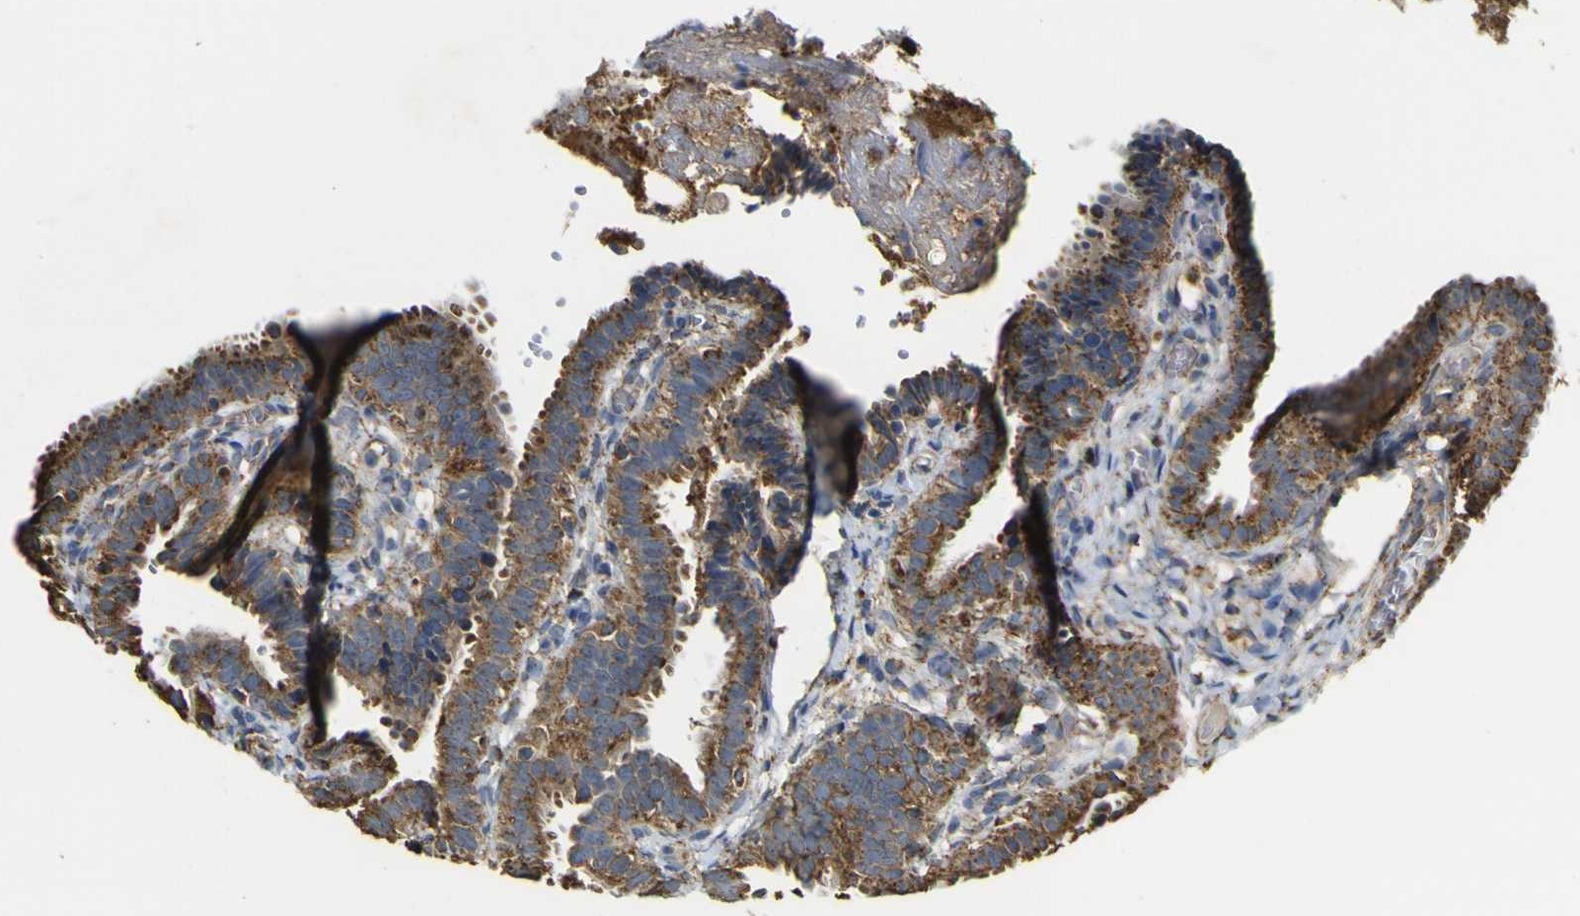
{"staining": {"intensity": "moderate", "quantity": ">75%", "location": "cytoplasmic/membranous"}, "tissue": "fallopian tube", "cell_type": "Glandular cells", "image_type": "normal", "snomed": [{"axis": "morphology", "description": "Normal tissue, NOS"}, {"axis": "topography", "description": "Fallopian tube"}, {"axis": "topography", "description": "Placenta"}], "caption": "Glandular cells demonstrate moderate cytoplasmic/membranous positivity in about >75% of cells in unremarkable fallopian tube.", "gene": "ACSL3", "patient": {"sex": "female", "age": 34}}